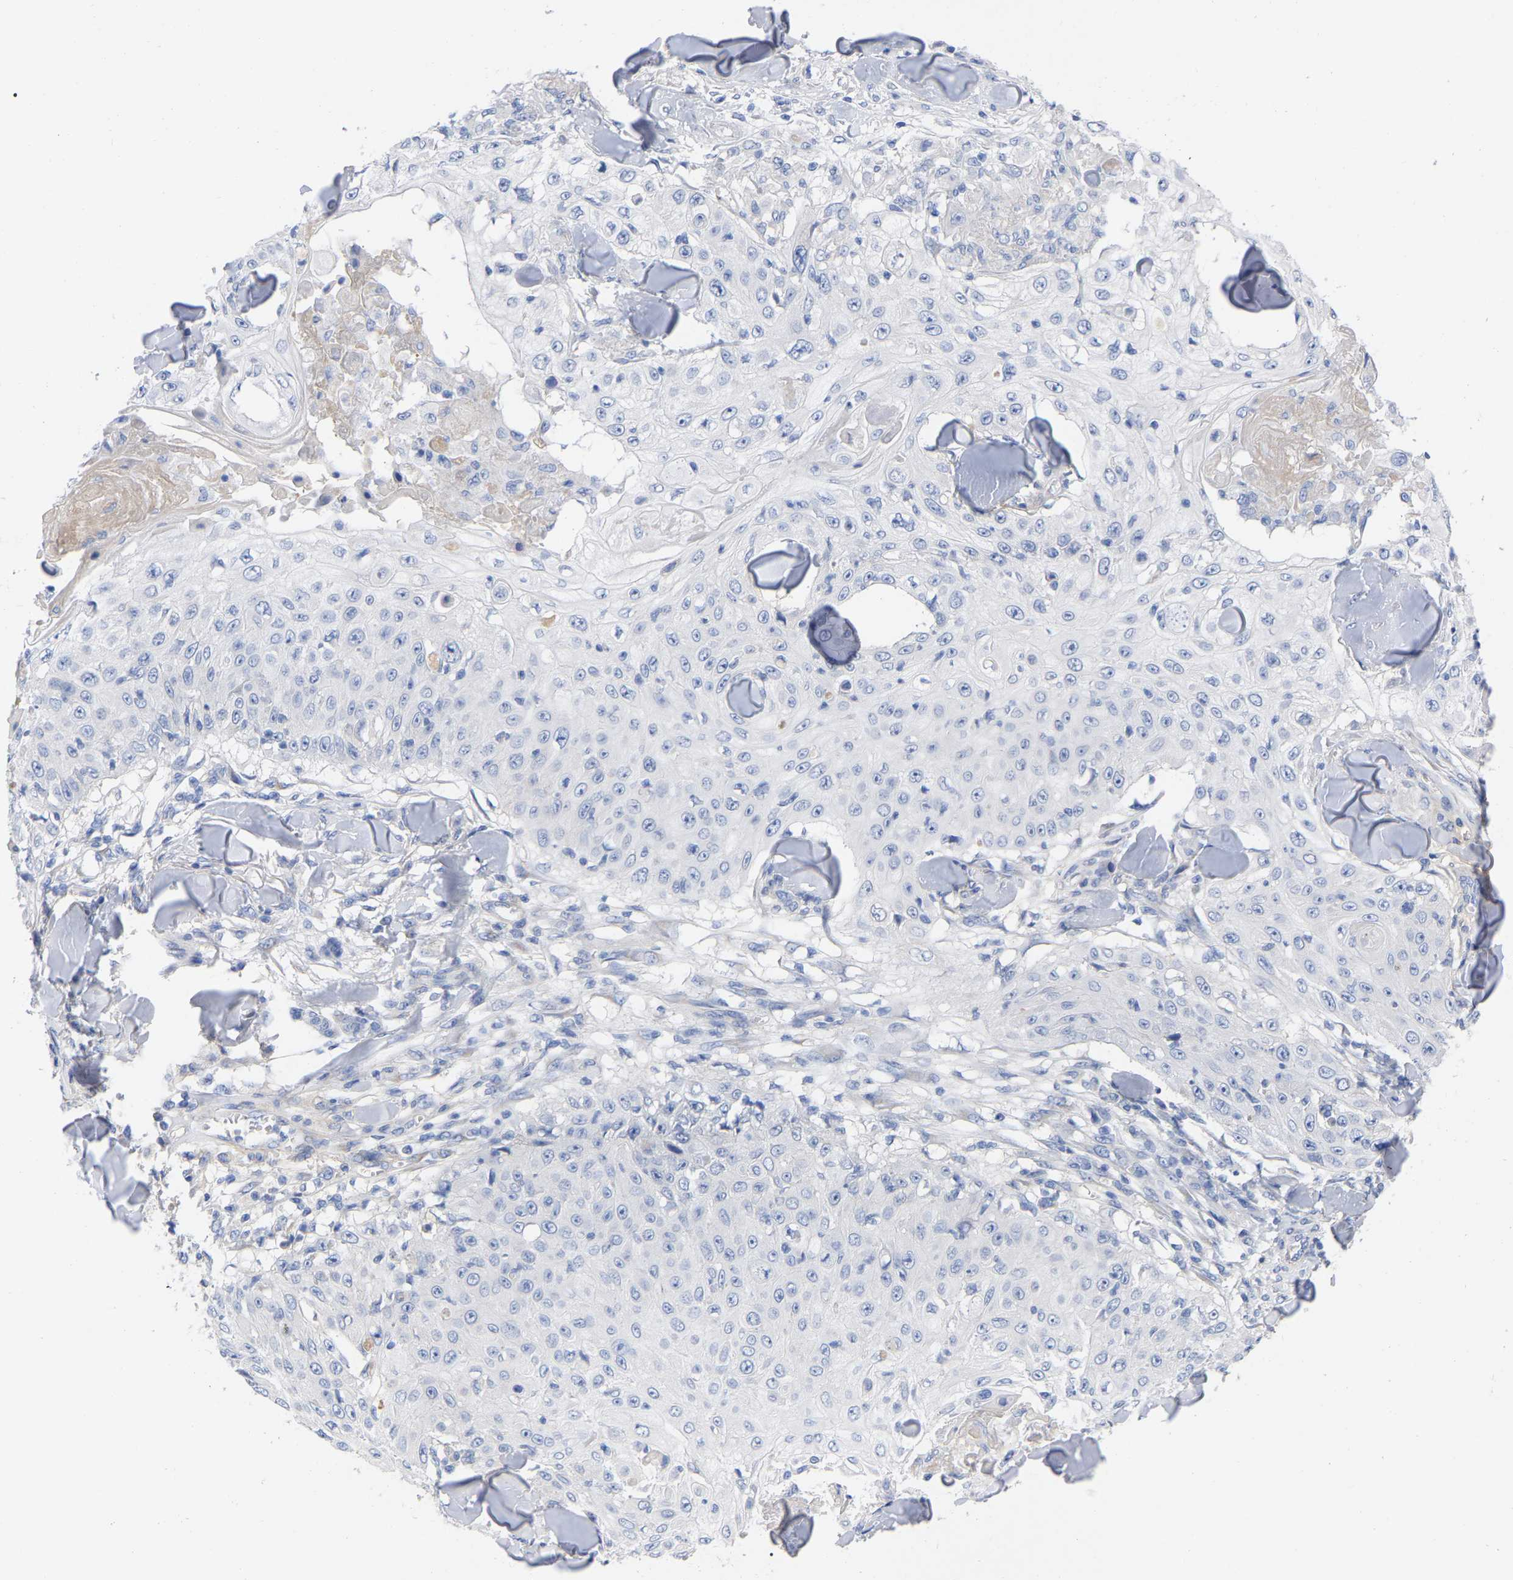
{"staining": {"intensity": "negative", "quantity": "none", "location": "none"}, "tissue": "skin cancer", "cell_type": "Tumor cells", "image_type": "cancer", "snomed": [{"axis": "morphology", "description": "Squamous cell carcinoma, NOS"}, {"axis": "topography", "description": "Skin"}], "caption": "Immunohistochemical staining of skin squamous cell carcinoma demonstrates no significant positivity in tumor cells.", "gene": "HAPLN1", "patient": {"sex": "male", "age": 86}}